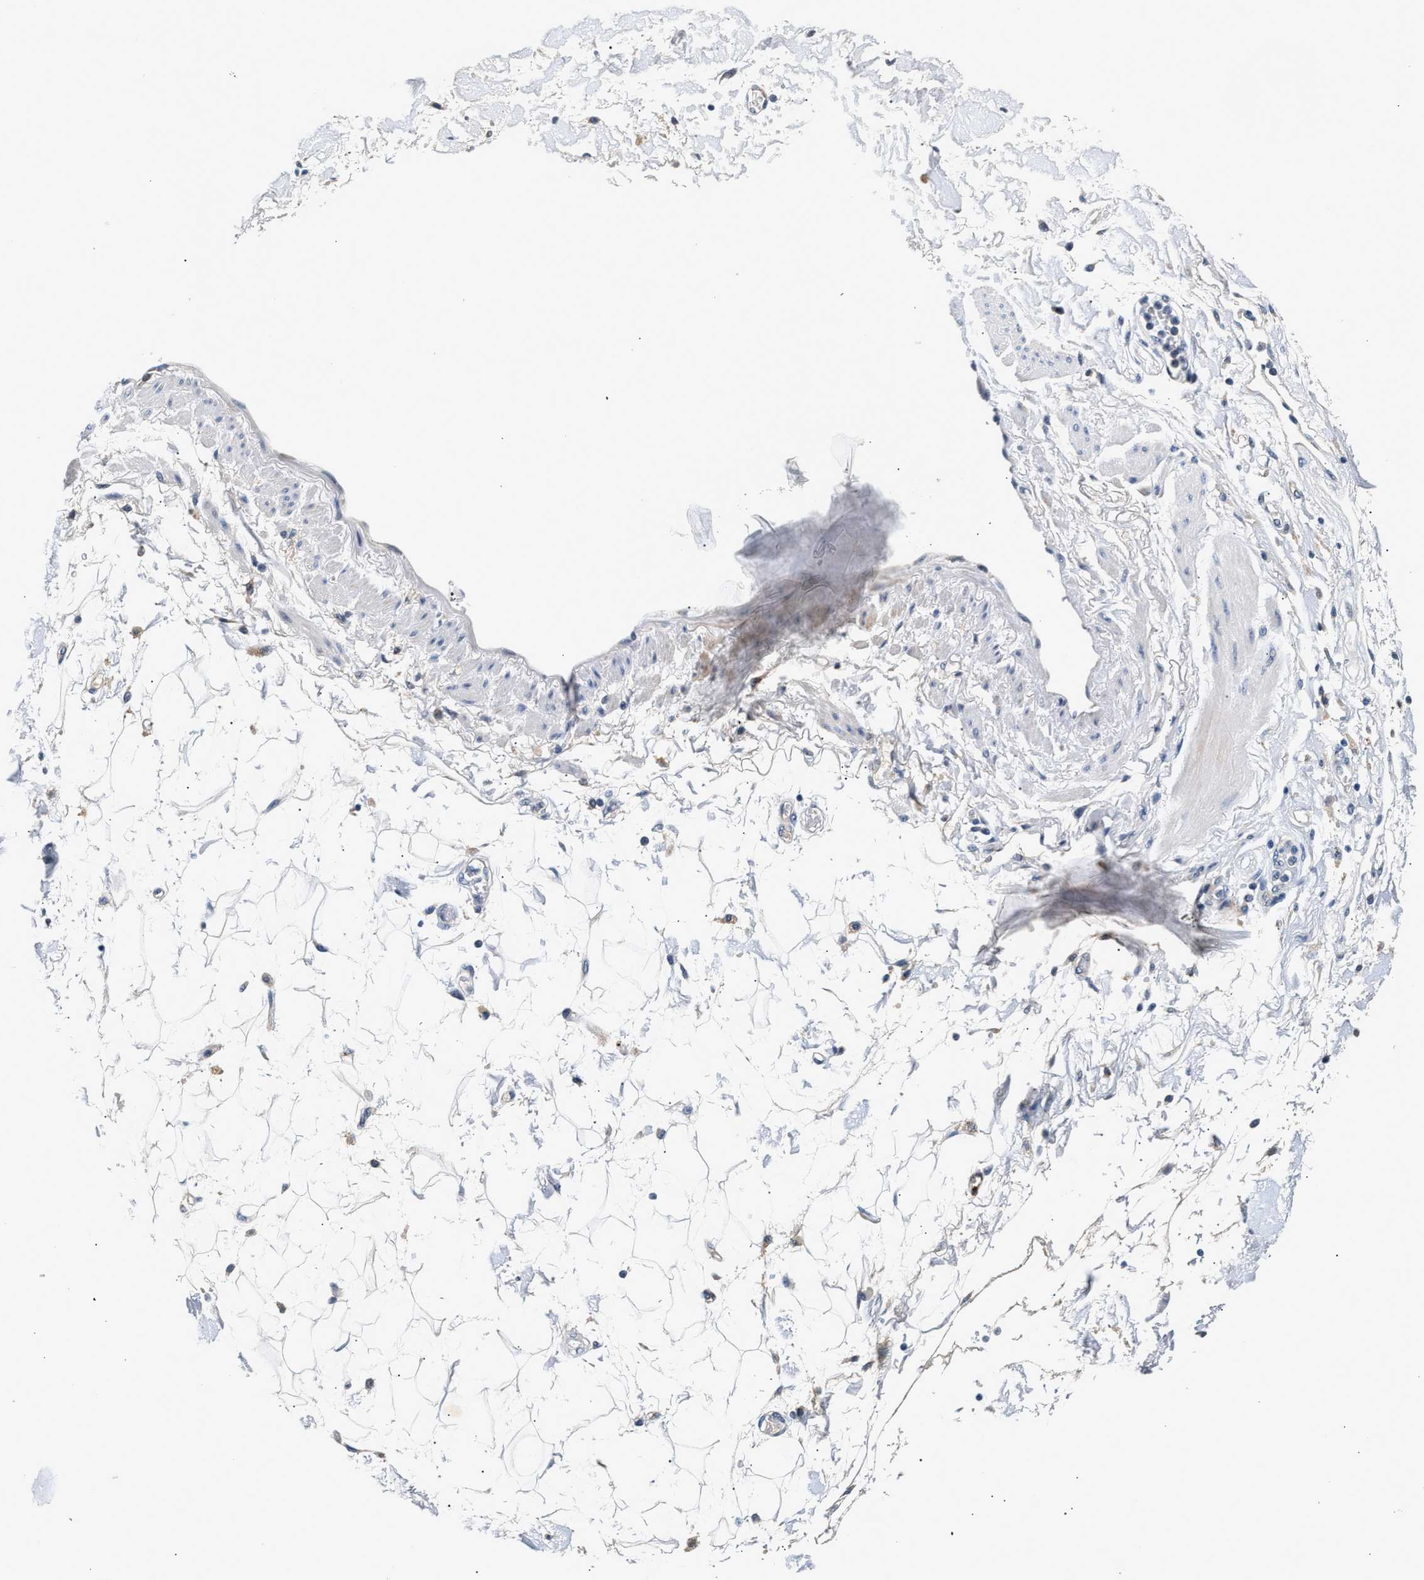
{"staining": {"intensity": "negative", "quantity": "none", "location": "none"}, "tissue": "adipose tissue", "cell_type": "Adipocytes", "image_type": "normal", "snomed": [{"axis": "morphology", "description": "Normal tissue, NOS"}, {"axis": "morphology", "description": "Adenocarcinoma, NOS"}, {"axis": "topography", "description": "Duodenum"}, {"axis": "topography", "description": "Peripheral nerve tissue"}], "caption": "Micrograph shows no significant protein positivity in adipocytes of benign adipose tissue. (DAB (3,3'-diaminobenzidine) immunohistochemistry (IHC) visualized using brightfield microscopy, high magnification).", "gene": "MED22", "patient": {"sex": "female", "age": 60}}